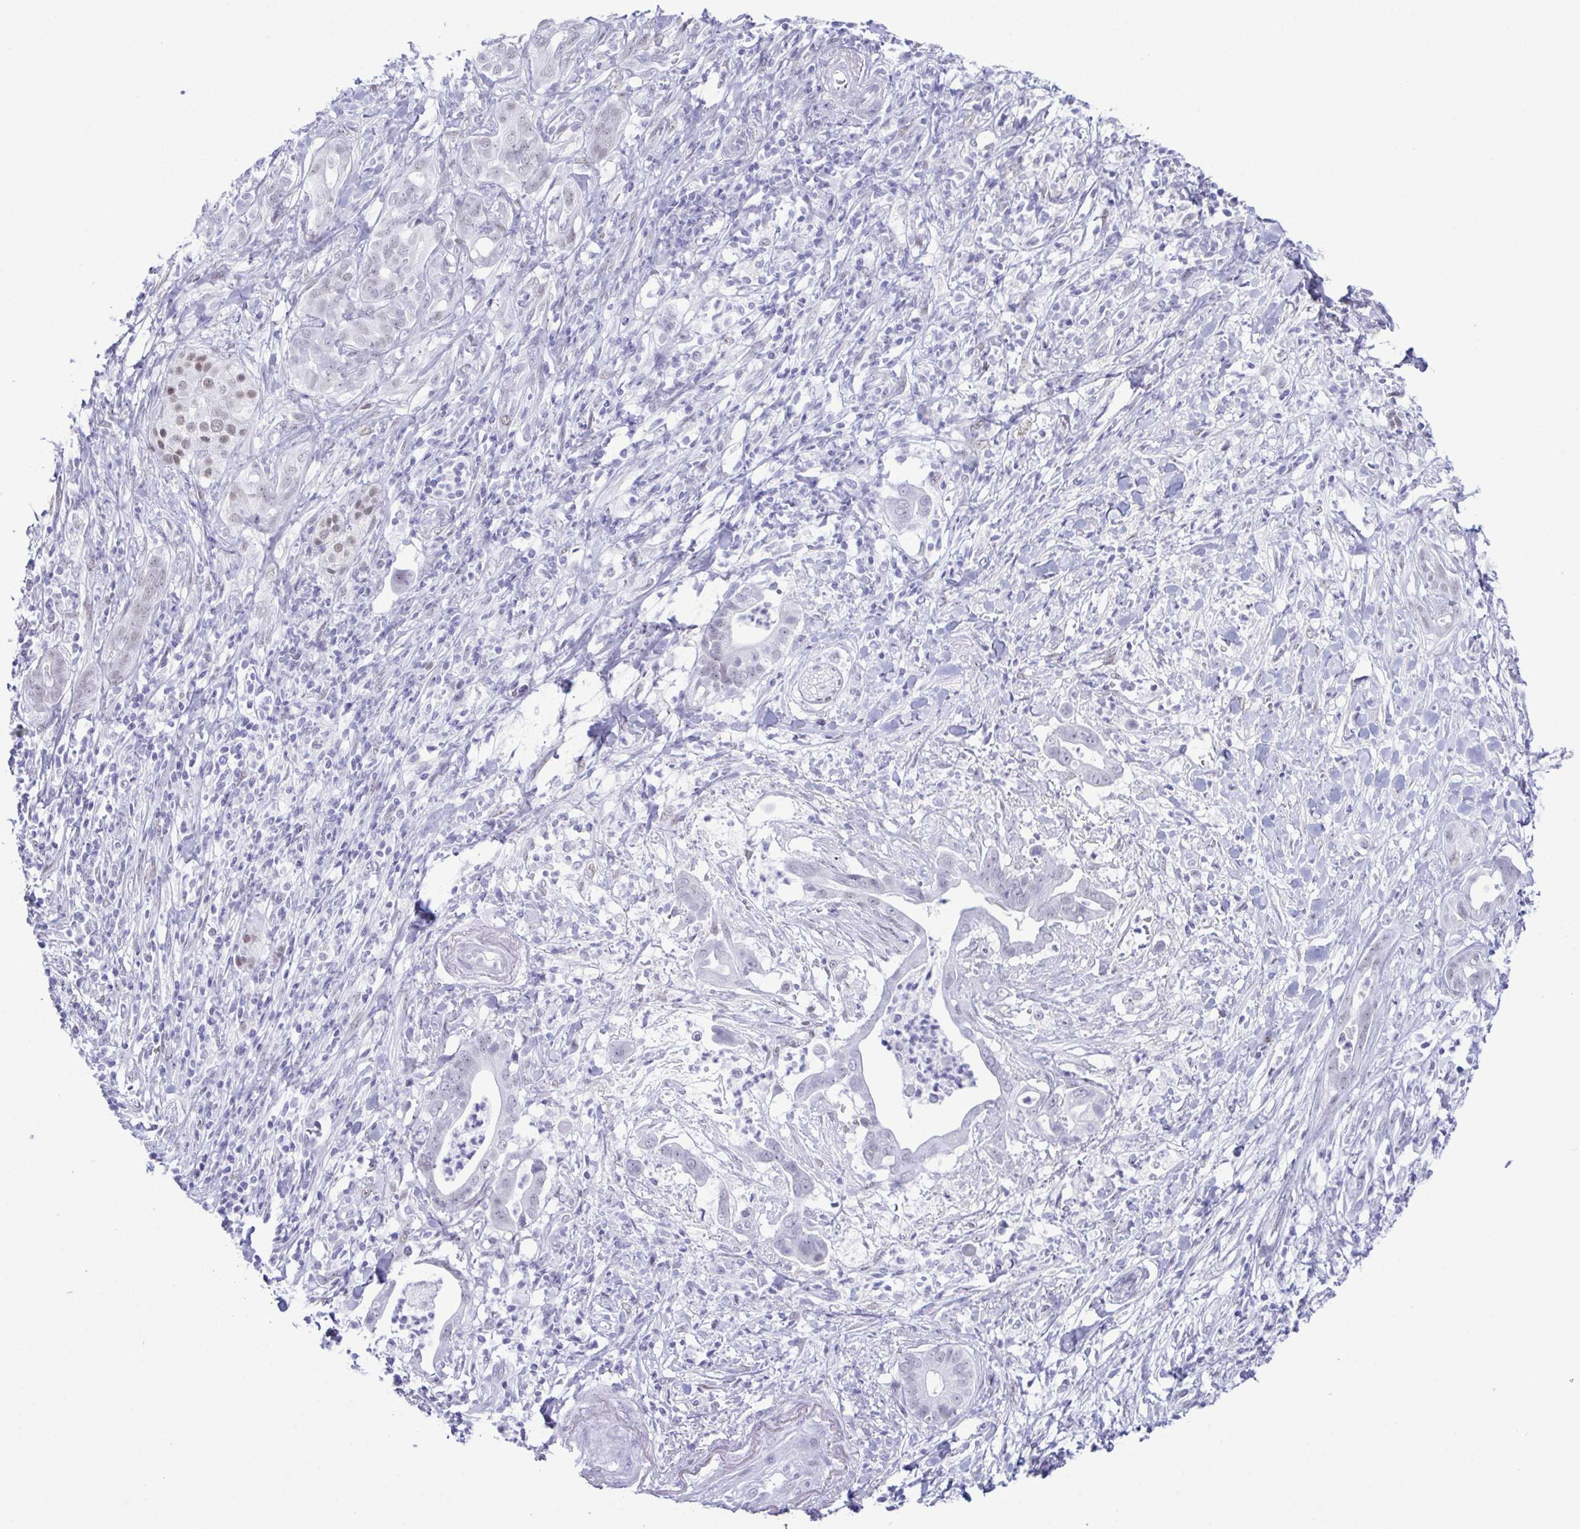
{"staining": {"intensity": "negative", "quantity": "none", "location": "none"}, "tissue": "pancreatic cancer", "cell_type": "Tumor cells", "image_type": "cancer", "snomed": [{"axis": "morphology", "description": "Adenocarcinoma, NOS"}, {"axis": "topography", "description": "Pancreas"}], "caption": "Tumor cells show no significant protein expression in pancreatic adenocarcinoma.", "gene": "SUGP2", "patient": {"sex": "male", "age": 61}}